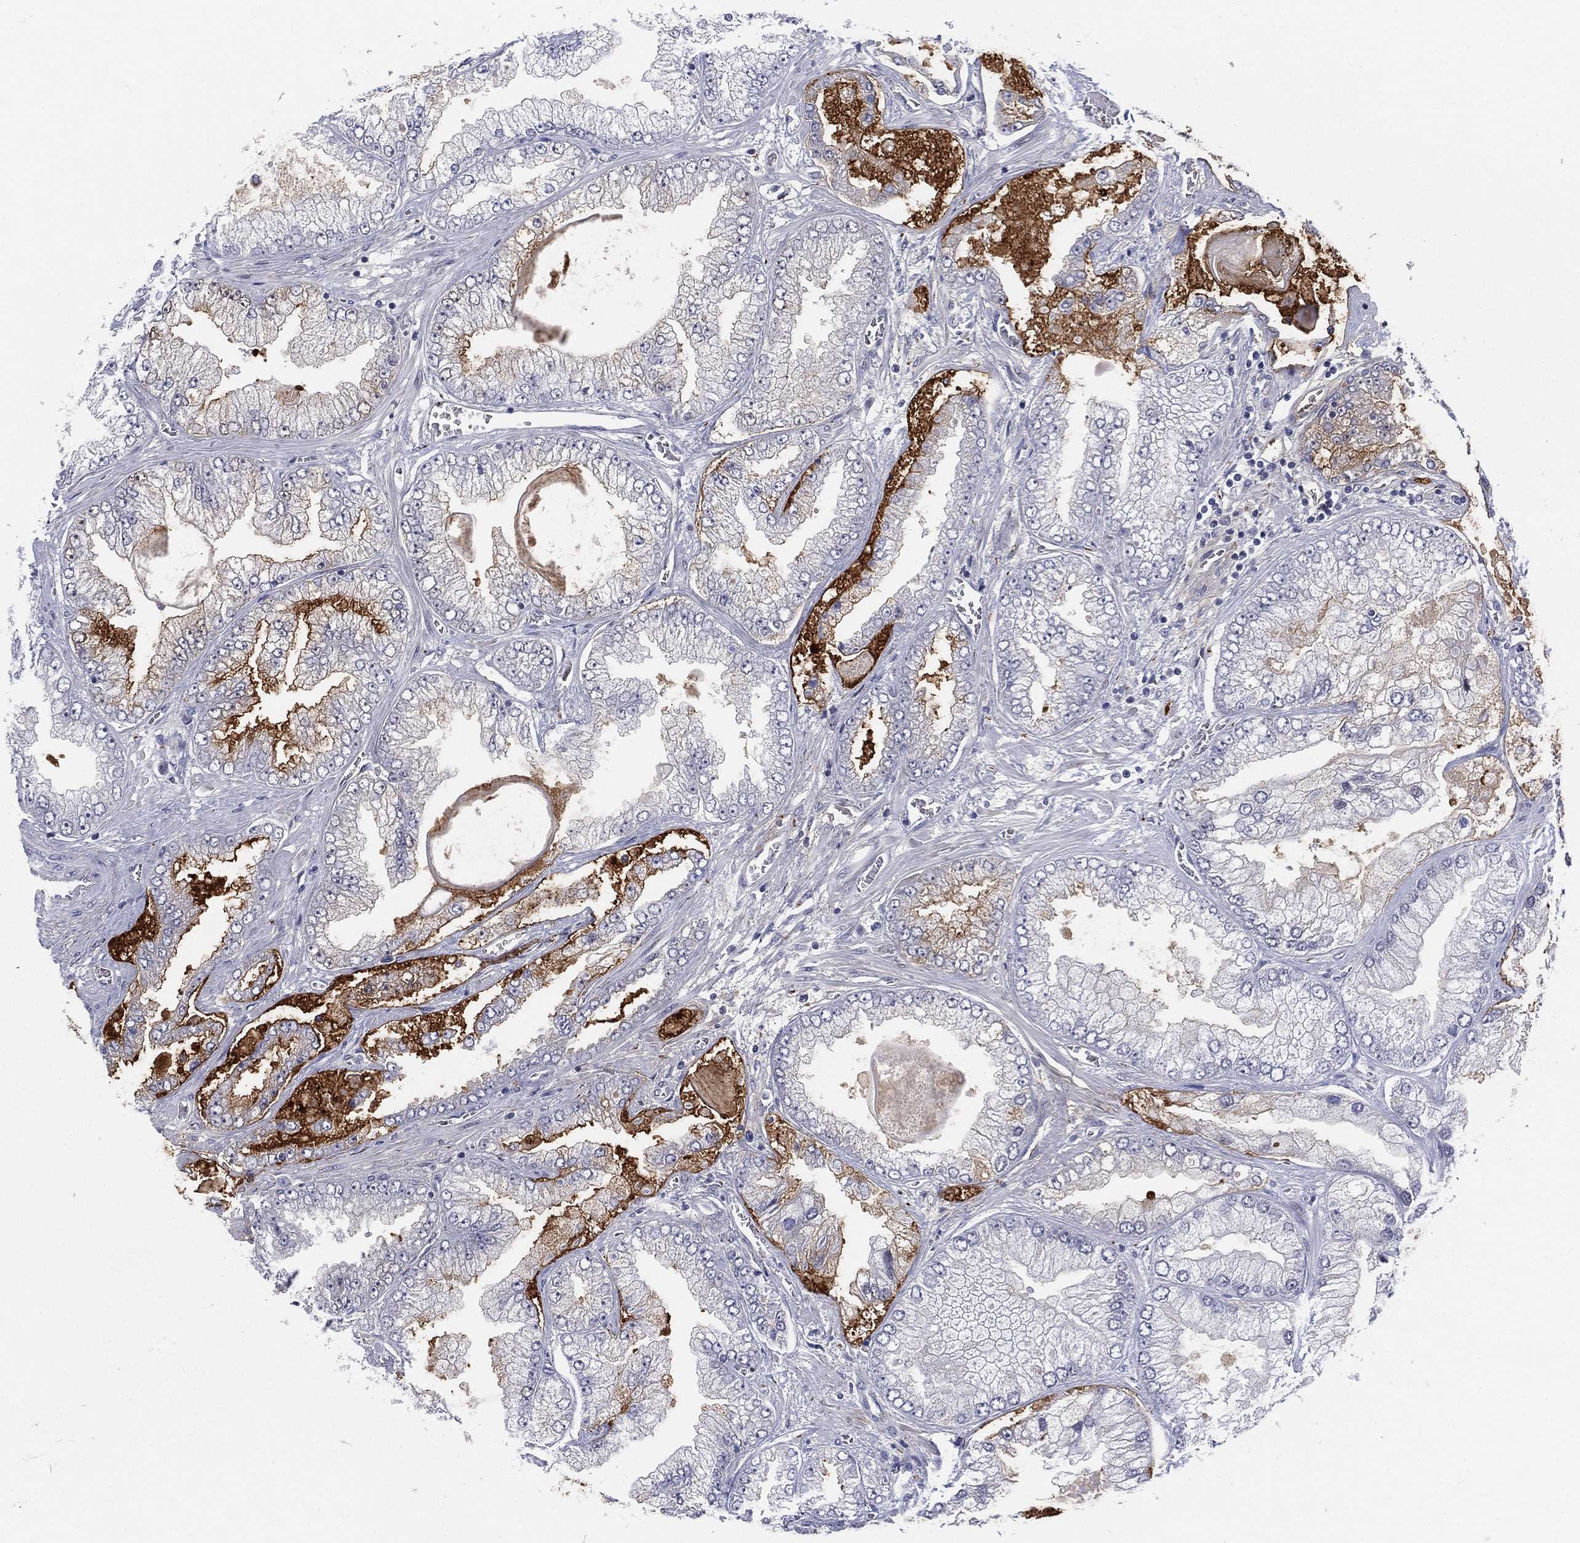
{"staining": {"intensity": "negative", "quantity": "none", "location": "none"}, "tissue": "prostate cancer", "cell_type": "Tumor cells", "image_type": "cancer", "snomed": [{"axis": "morphology", "description": "Adenocarcinoma, Low grade"}, {"axis": "topography", "description": "Prostate"}], "caption": "Tumor cells are negative for protein expression in human prostate cancer (low-grade adenocarcinoma). The staining is performed using DAB brown chromogen with nuclei counter-stained in using hematoxylin.", "gene": "CD177", "patient": {"sex": "male", "age": 57}}